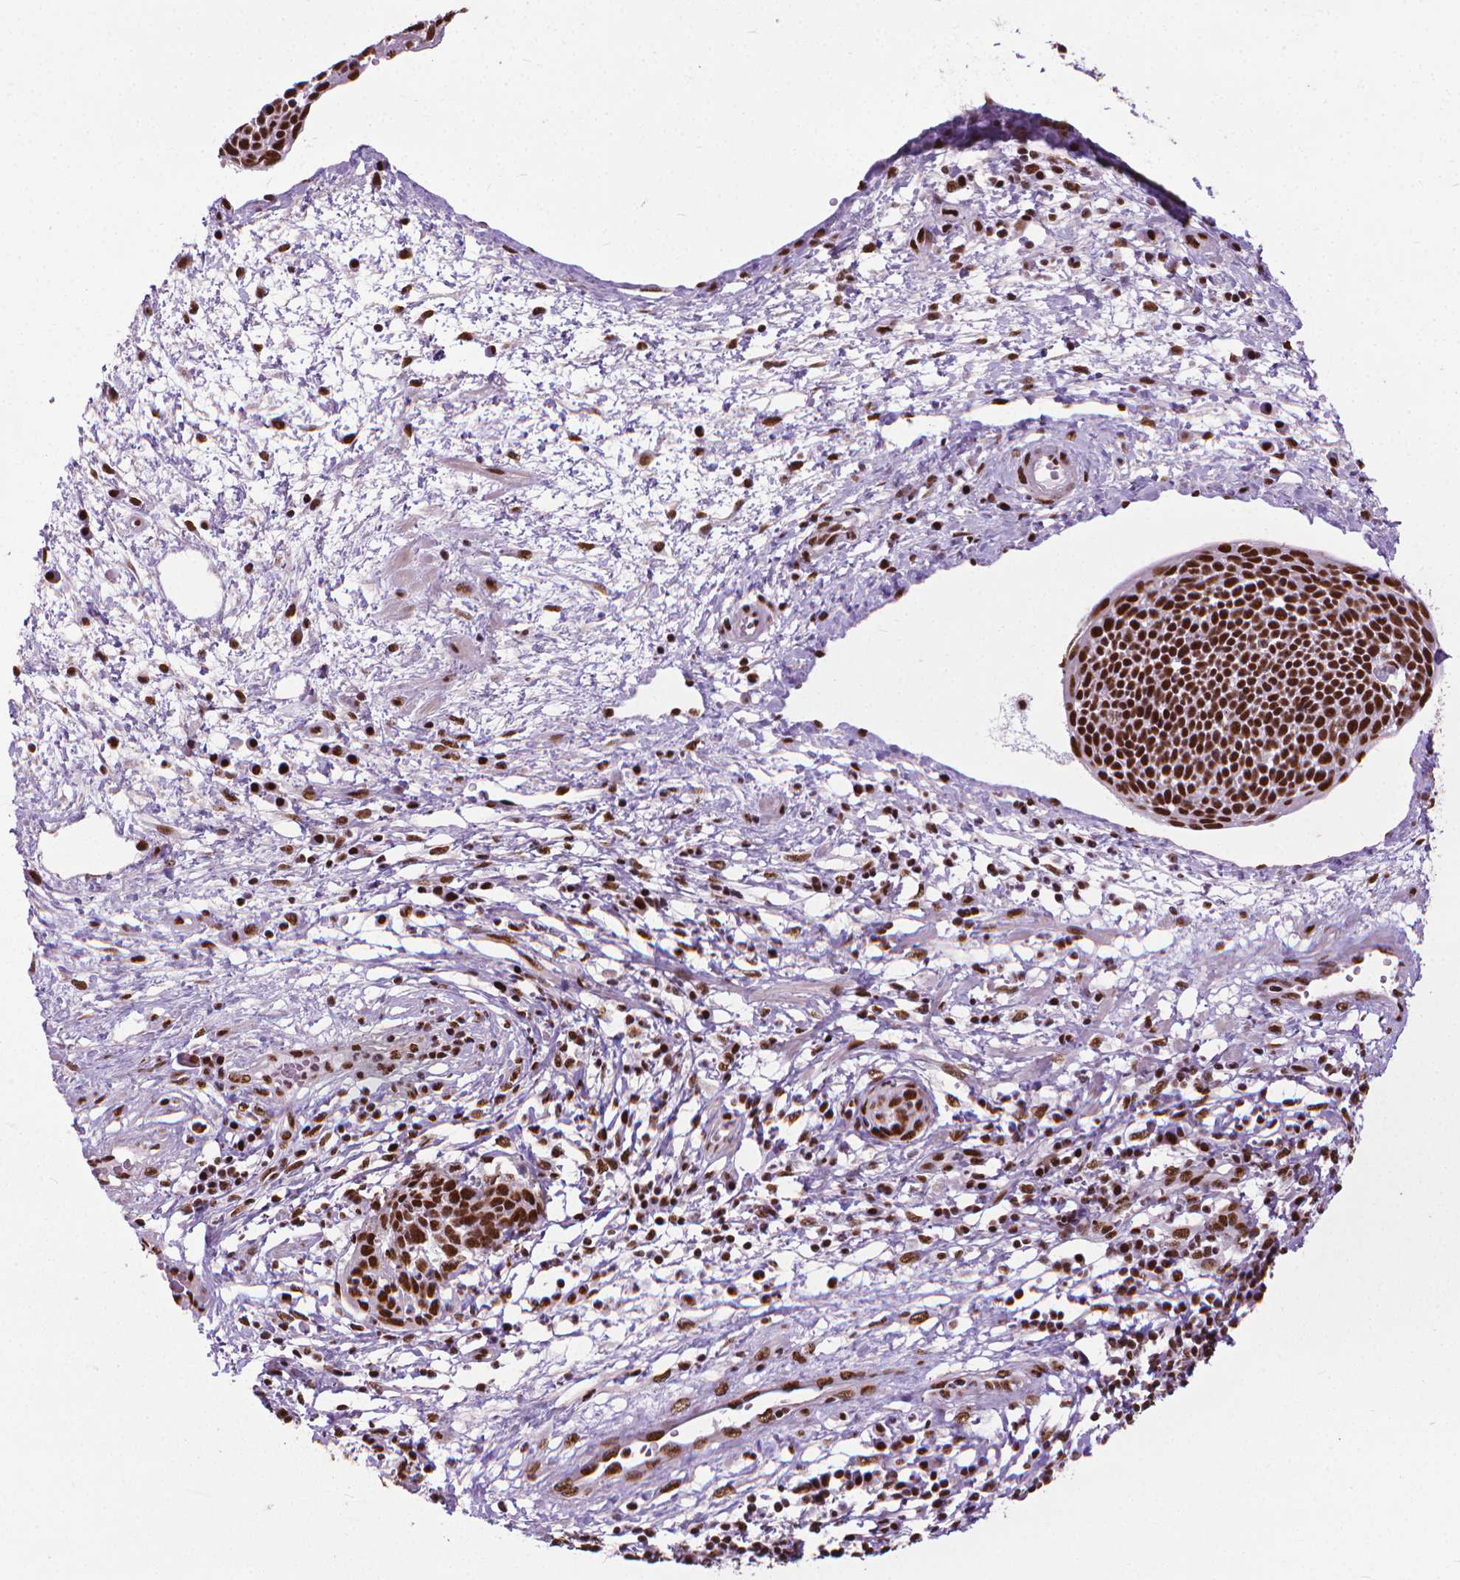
{"staining": {"intensity": "strong", "quantity": ">75%", "location": "nuclear"}, "tissue": "cervical cancer", "cell_type": "Tumor cells", "image_type": "cancer", "snomed": [{"axis": "morphology", "description": "Squamous cell carcinoma, NOS"}, {"axis": "topography", "description": "Cervix"}], "caption": "Protein staining of cervical squamous cell carcinoma tissue demonstrates strong nuclear positivity in approximately >75% of tumor cells. Nuclei are stained in blue.", "gene": "AKAP8", "patient": {"sex": "female", "age": 34}}